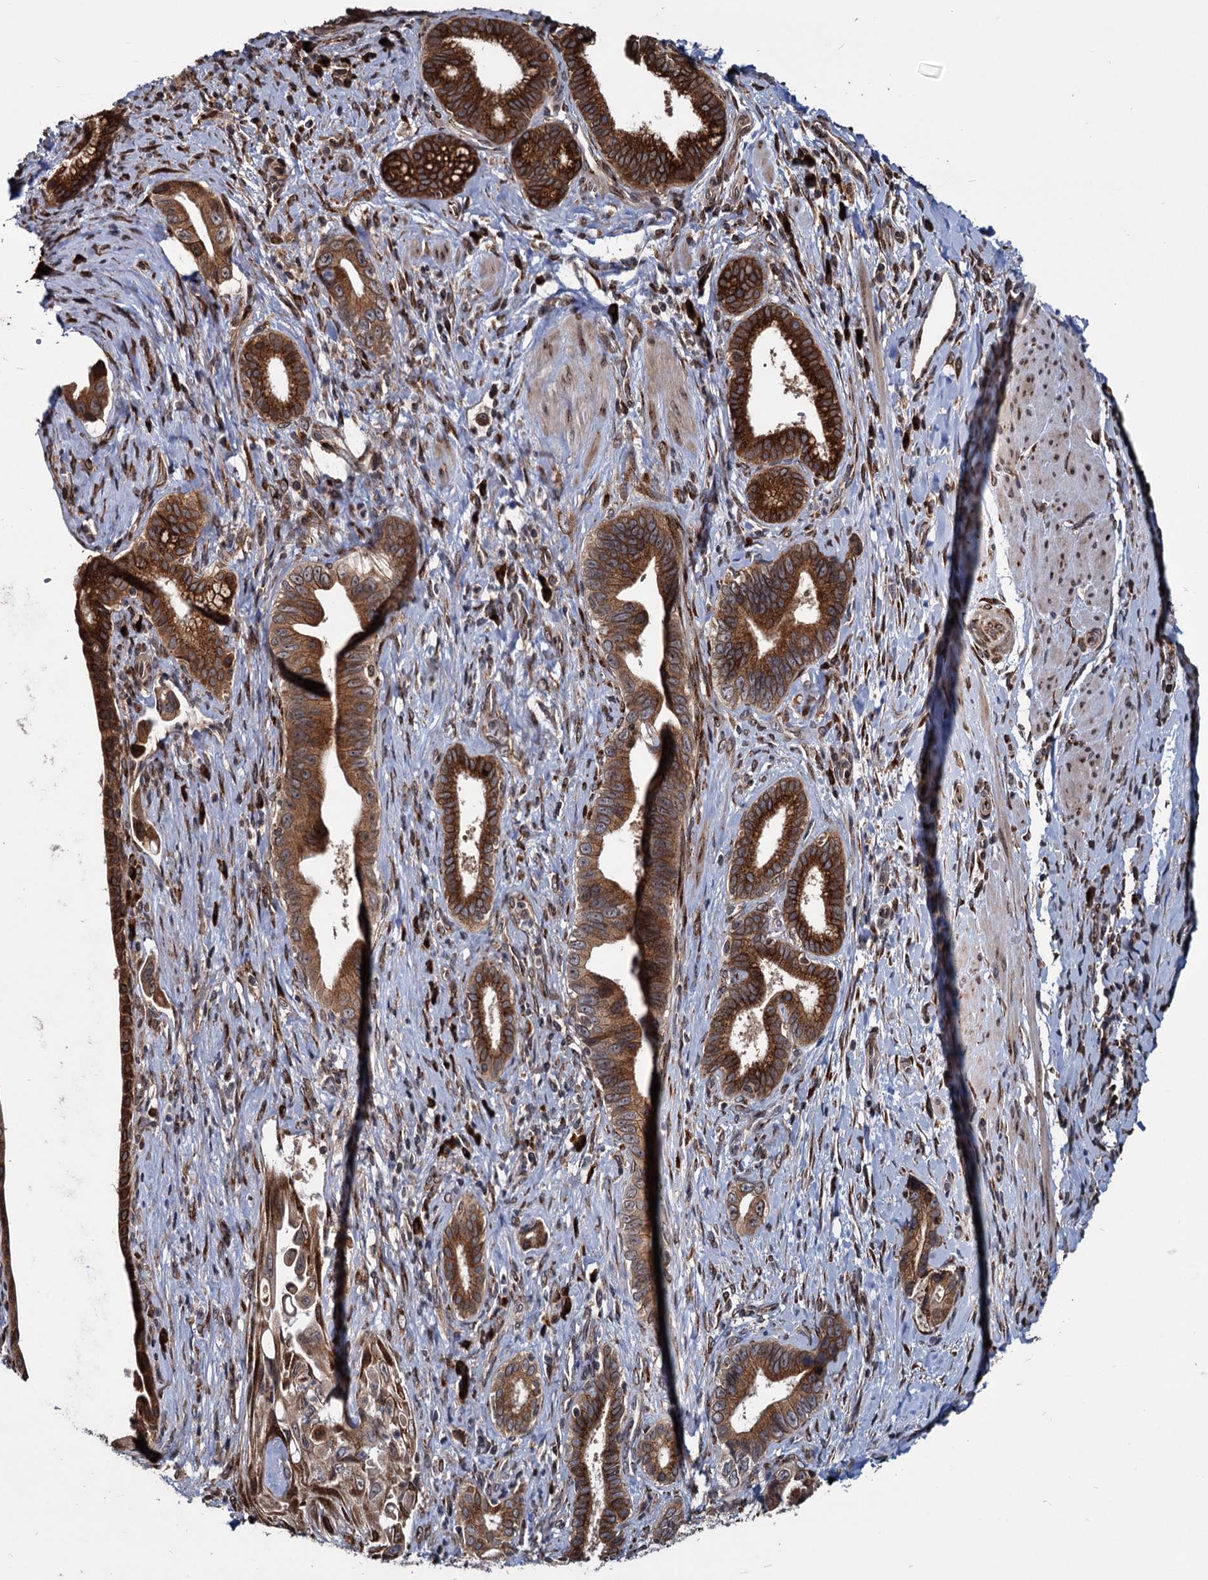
{"staining": {"intensity": "strong", "quantity": ">75%", "location": "cytoplasmic/membranous"}, "tissue": "pancreatic cancer", "cell_type": "Tumor cells", "image_type": "cancer", "snomed": [{"axis": "morphology", "description": "Adenocarcinoma, NOS"}, {"axis": "topography", "description": "Pancreas"}], "caption": "DAB immunohistochemical staining of adenocarcinoma (pancreatic) demonstrates strong cytoplasmic/membranous protein staining in approximately >75% of tumor cells. Nuclei are stained in blue.", "gene": "SAAL1", "patient": {"sex": "female", "age": 55}}